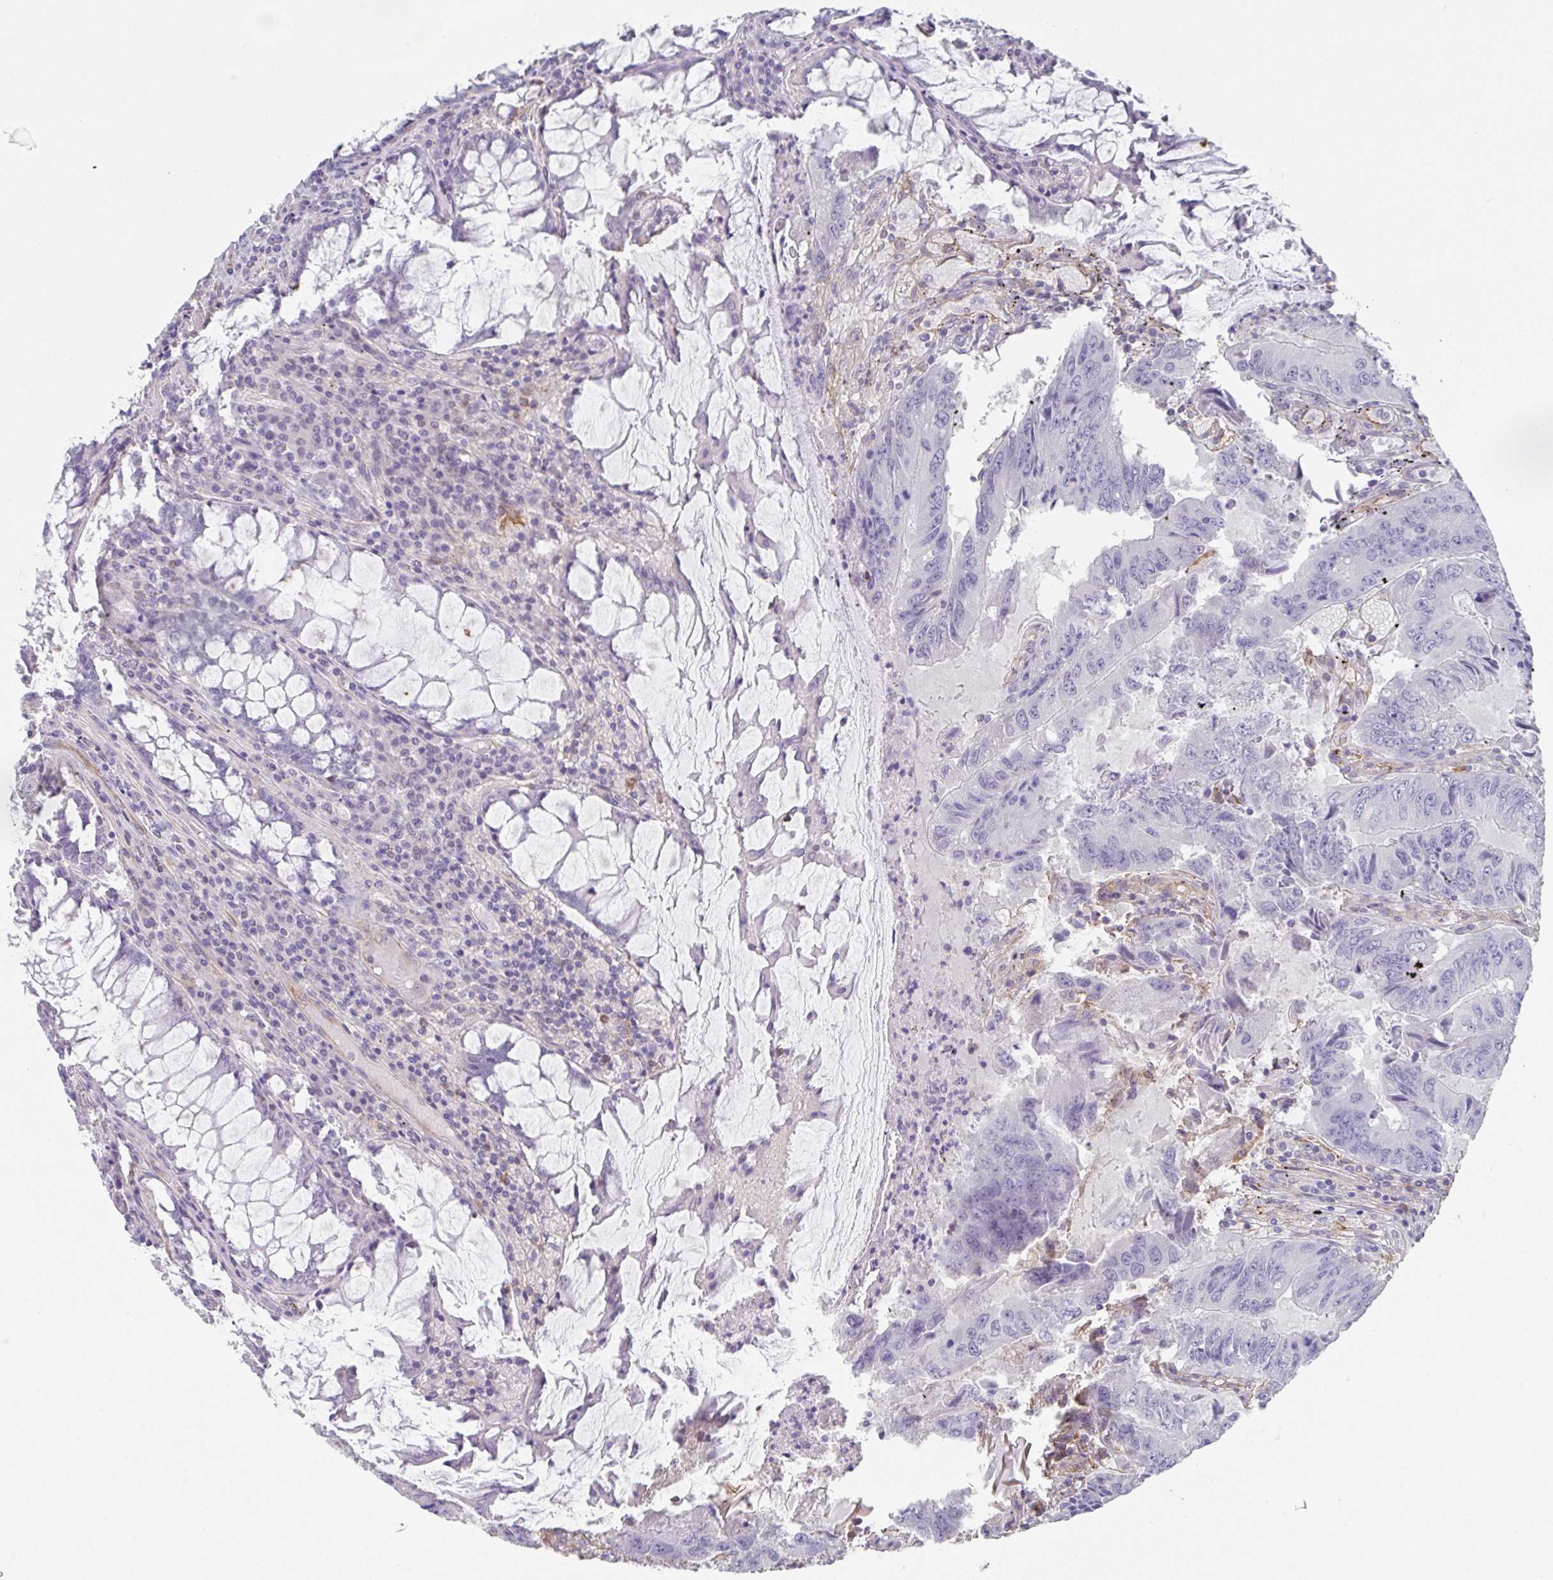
{"staining": {"intensity": "negative", "quantity": "none", "location": "none"}, "tissue": "colorectal cancer", "cell_type": "Tumor cells", "image_type": "cancer", "snomed": [{"axis": "morphology", "description": "Adenocarcinoma, NOS"}, {"axis": "topography", "description": "Colon"}], "caption": "The histopathology image shows no significant staining in tumor cells of adenocarcinoma (colorectal).", "gene": "DBN1", "patient": {"sex": "male", "age": 53}}